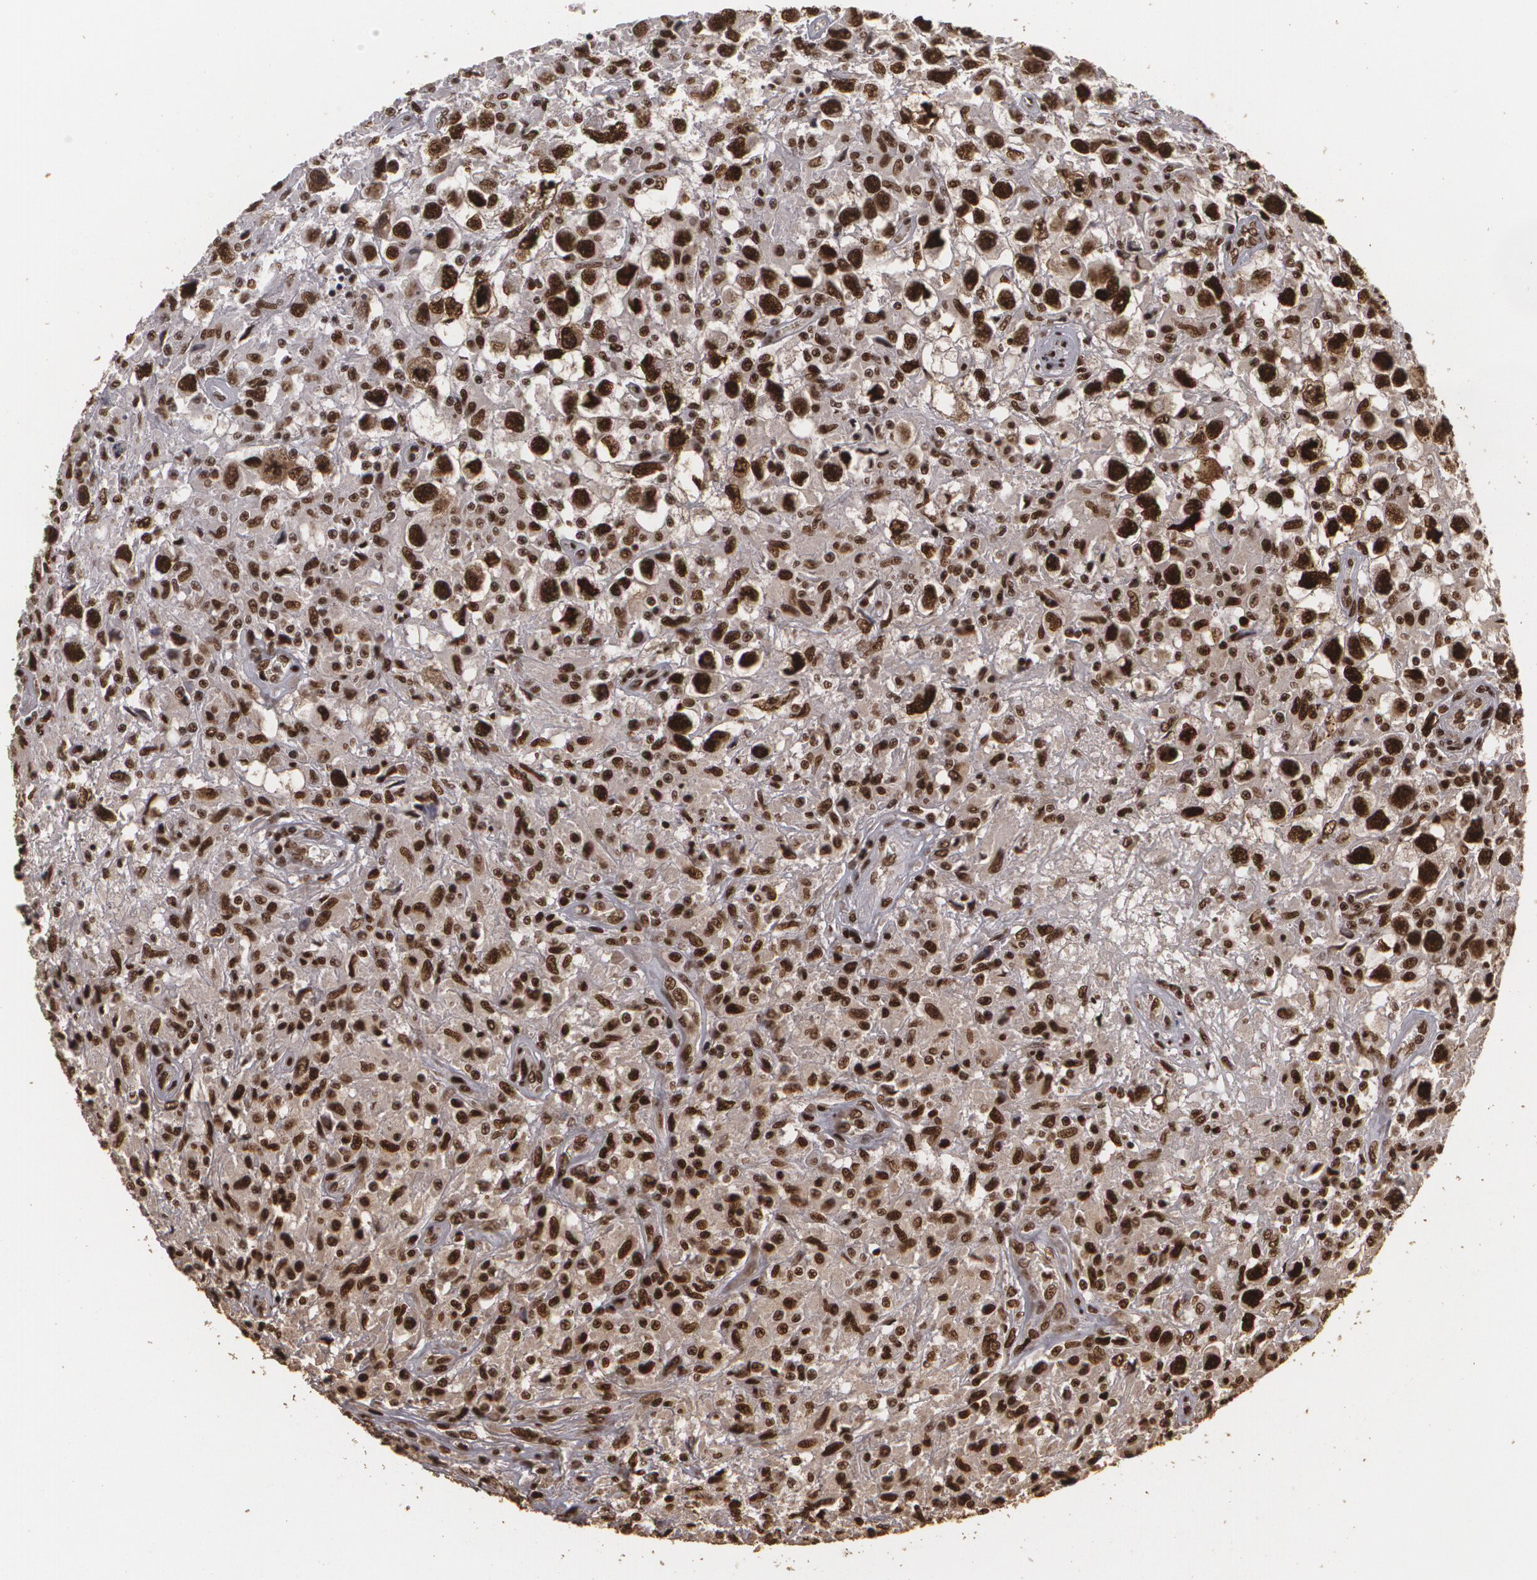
{"staining": {"intensity": "strong", "quantity": ">75%", "location": "nuclear"}, "tissue": "testis cancer", "cell_type": "Tumor cells", "image_type": "cancer", "snomed": [{"axis": "morphology", "description": "Seminoma, NOS"}, {"axis": "topography", "description": "Testis"}], "caption": "There is high levels of strong nuclear expression in tumor cells of testis seminoma, as demonstrated by immunohistochemical staining (brown color).", "gene": "RCOR1", "patient": {"sex": "male", "age": 34}}